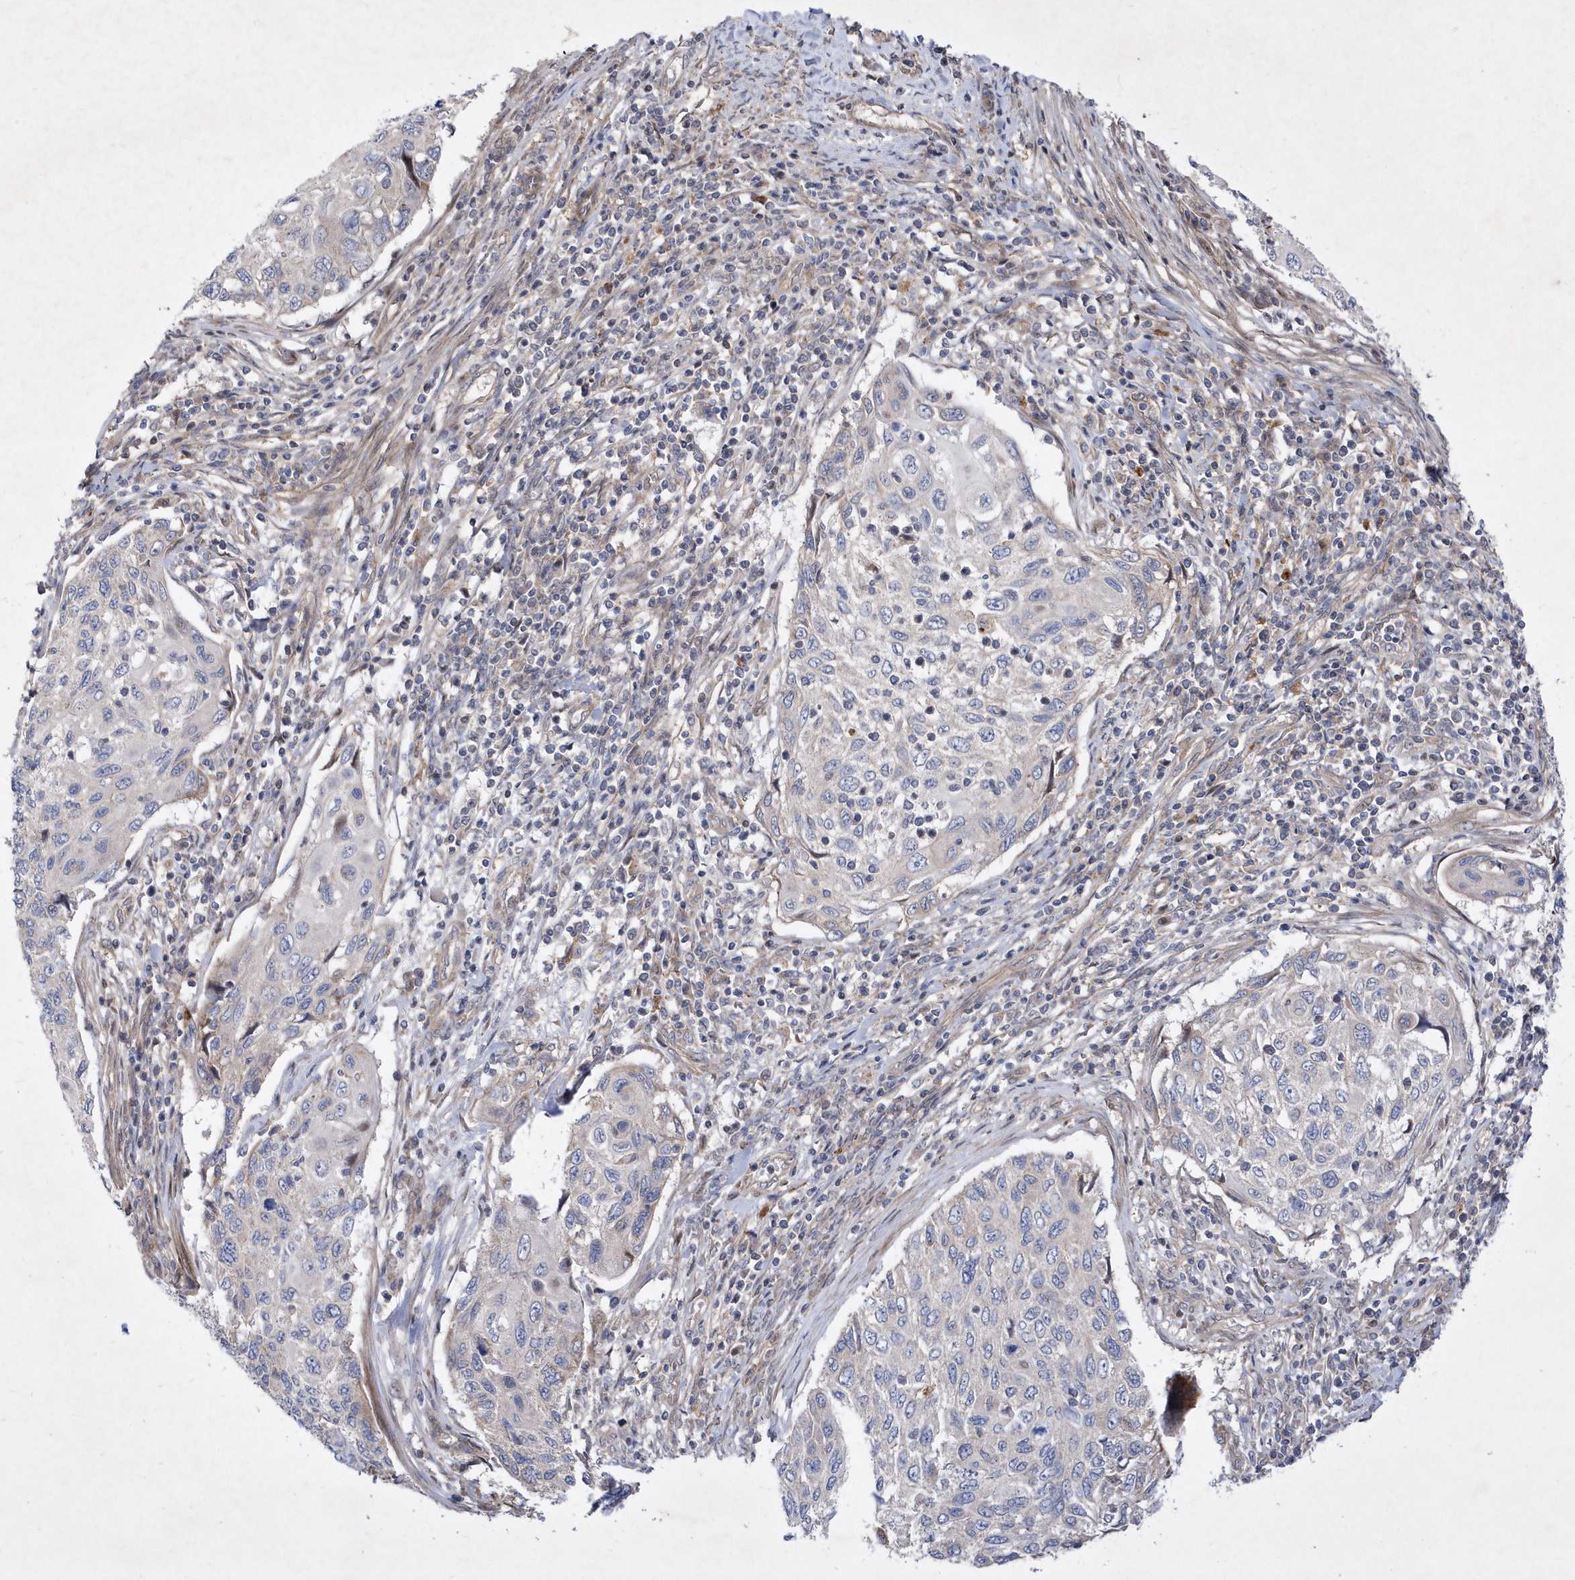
{"staining": {"intensity": "negative", "quantity": "none", "location": "none"}, "tissue": "cervical cancer", "cell_type": "Tumor cells", "image_type": "cancer", "snomed": [{"axis": "morphology", "description": "Squamous cell carcinoma, NOS"}, {"axis": "topography", "description": "Cervix"}], "caption": "An IHC photomicrograph of cervical cancer is shown. There is no staining in tumor cells of cervical cancer.", "gene": "LONRF2", "patient": {"sex": "female", "age": 70}}